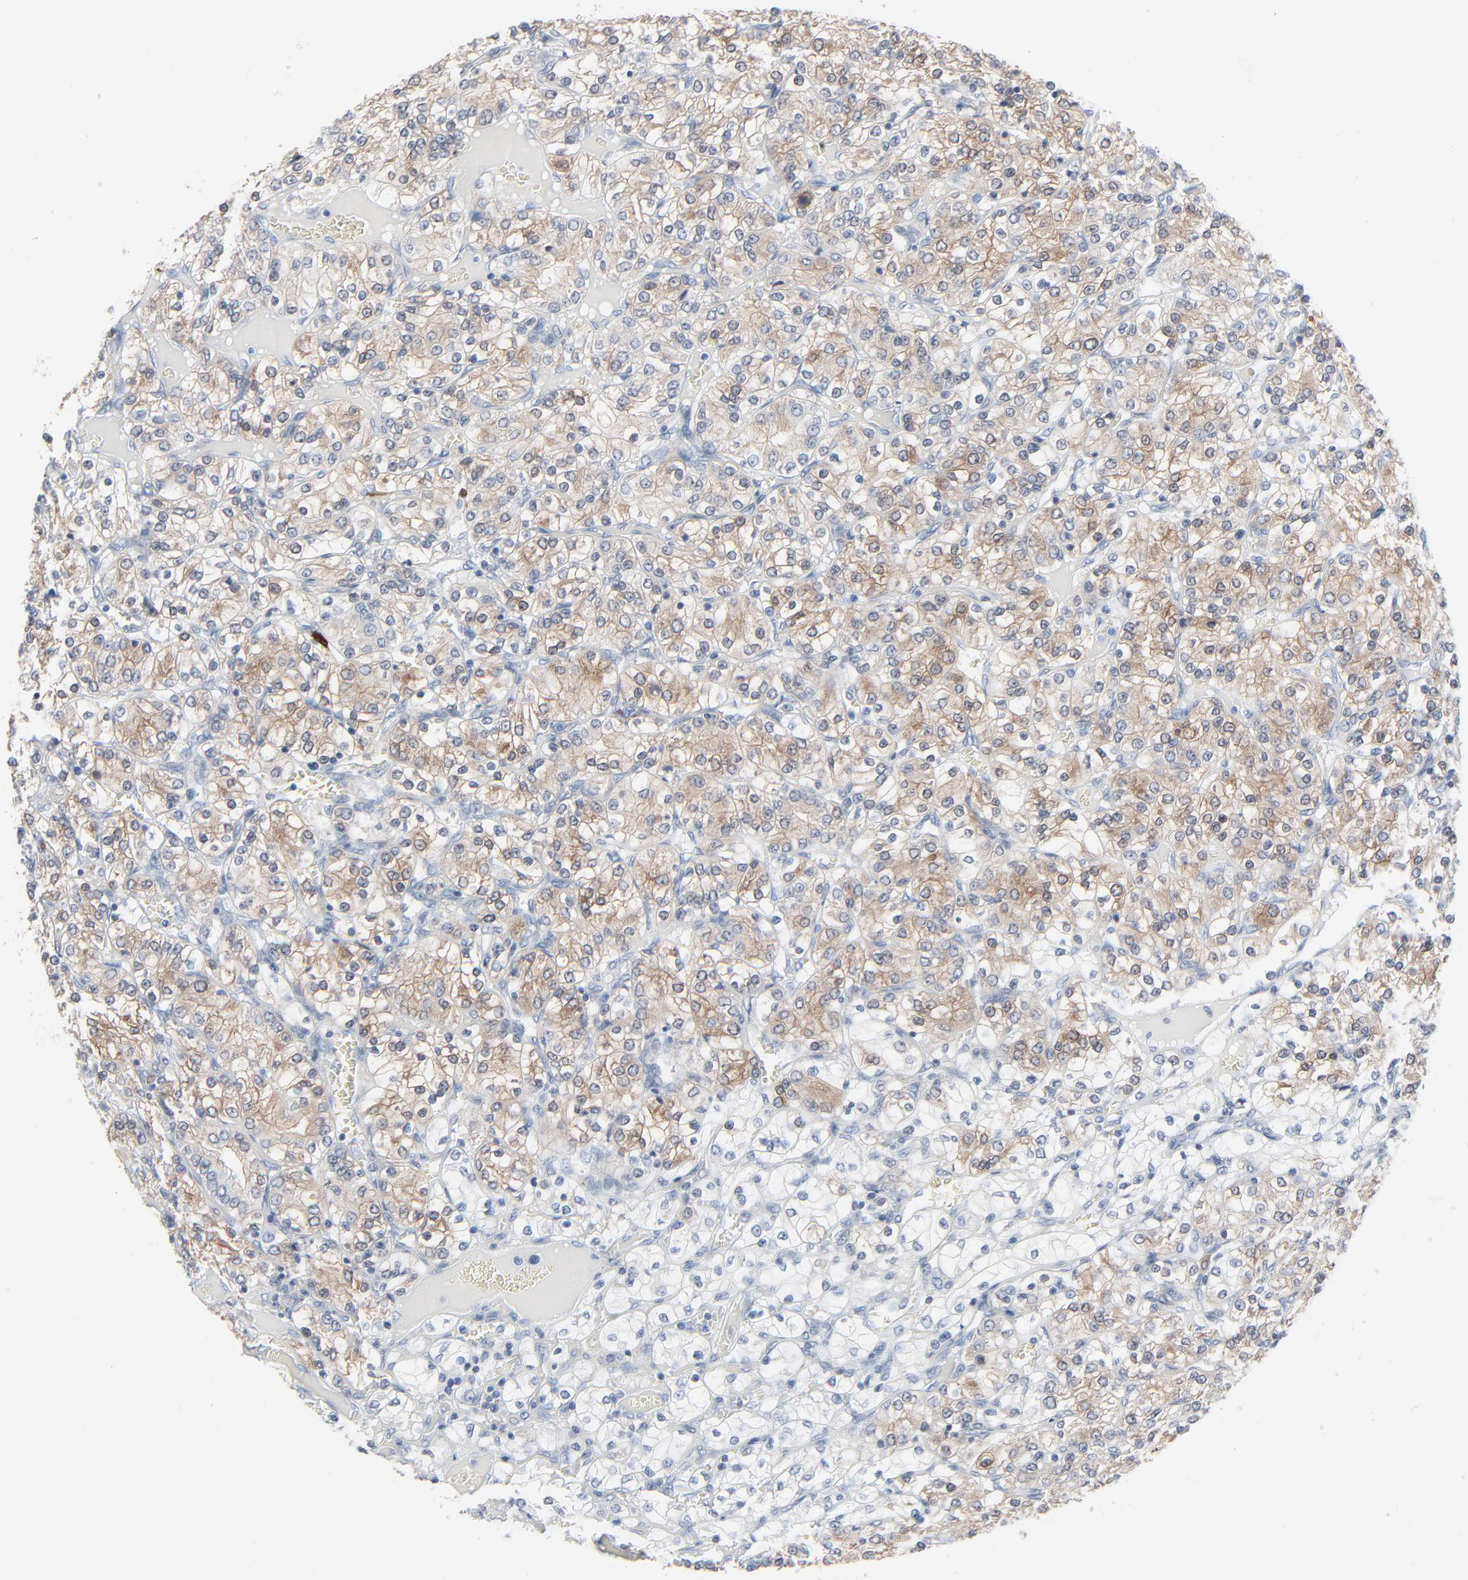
{"staining": {"intensity": "weak", "quantity": "25%-75%", "location": "cytoplasmic/membranous"}, "tissue": "renal cancer", "cell_type": "Tumor cells", "image_type": "cancer", "snomed": [{"axis": "morphology", "description": "Adenocarcinoma, NOS"}, {"axis": "topography", "description": "Kidney"}], "caption": "Immunohistochemistry (DAB) staining of adenocarcinoma (renal) demonstrates weak cytoplasmic/membranous protein positivity in approximately 25%-75% of tumor cells.", "gene": "PHGDH", "patient": {"sex": "female", "age": 62}}